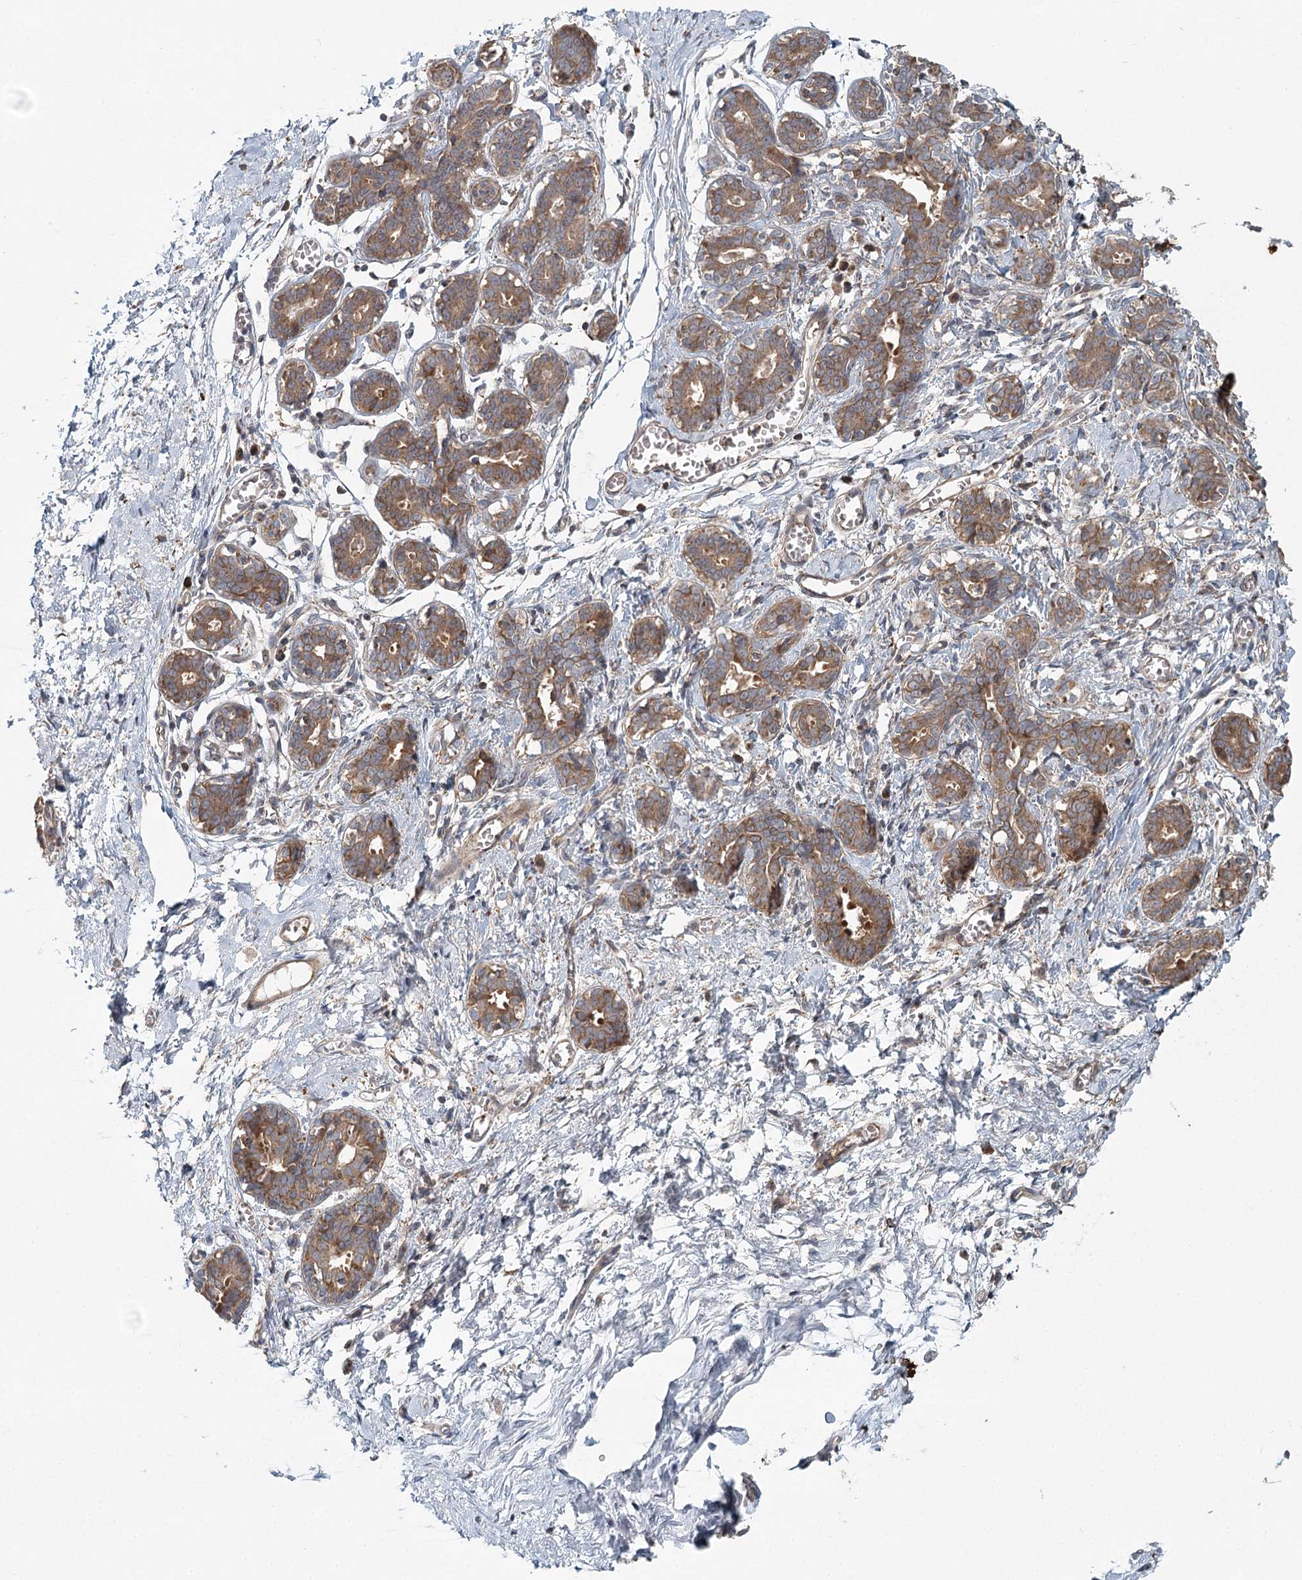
{"staining": {"intensity": "negative", "quantity": "none", "location": "none"}, "tissue": "breast", "cell_type": "Adipocytes", "image_type": "normal", "snomed": [{"axis": "morphology", "description": "Normal tissue, NOS"}, {"axis": "topography", "description": "Breast"}], "caption": "Micrograph shows no protein expression in adipocytes of unremarkable breast.", "gene": "ENSG00000273217", "patient": {"sex": "female", "age": 27}}